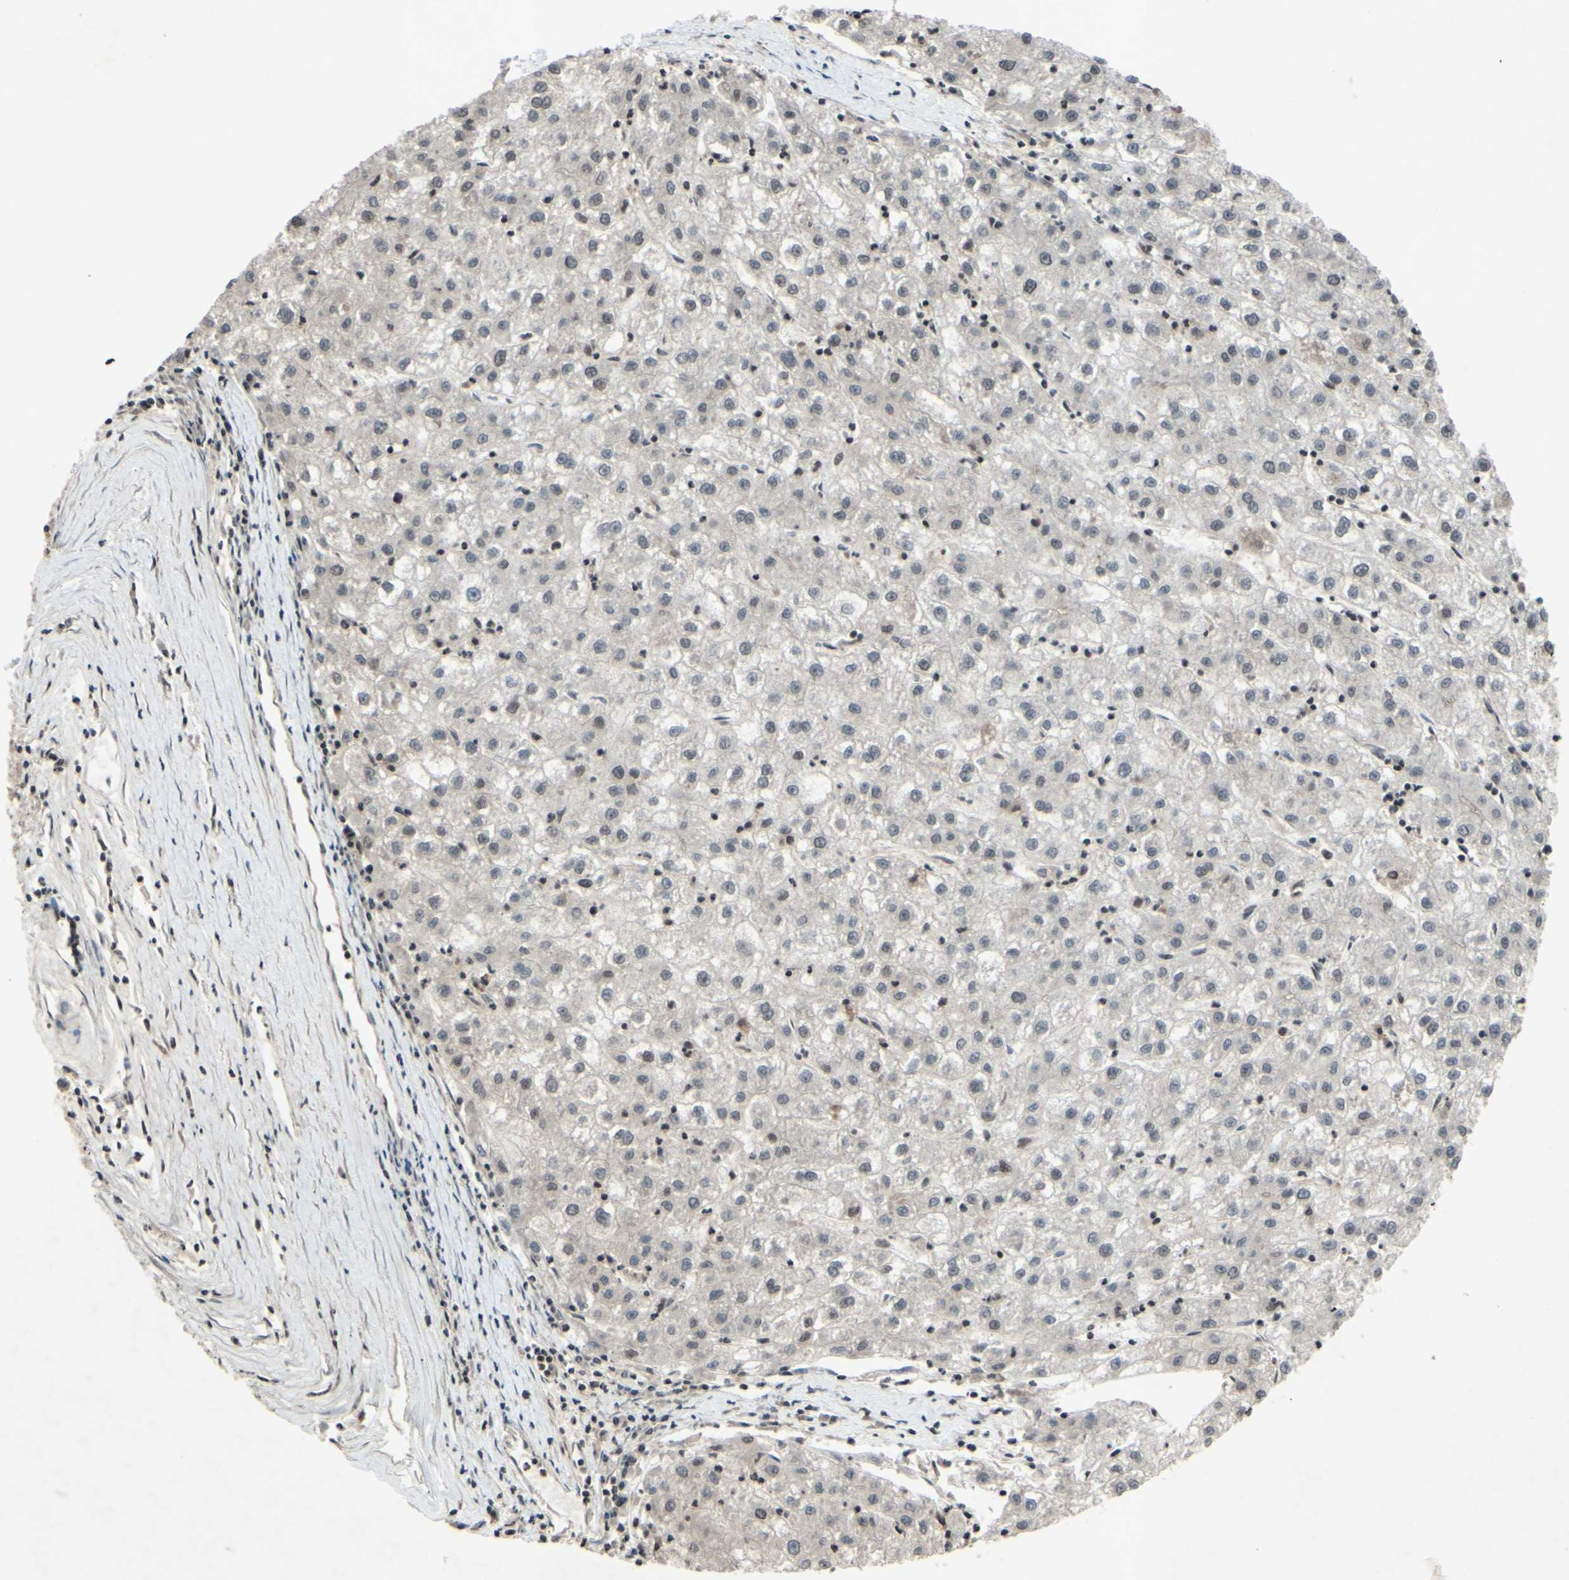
{"staining": {"intensity": "weak", "quantity": "<25%", "location": "nuclear"}, "tissue": "liver cancer", "cell_type": "Tumor cells", "image_type": "cancer", "snomed": [{"axis": "morphology", "description": "Carcinoma, Hepatocellular, NOS"}, {"axis": "topography", "description": "Liver"}], "caption": "Photomicrograph shows no significant protein expression in tumor cells of liver hepatocellular carcinoma. (DAB (3,3'-diaminobenzidine) IHC with hematoxylin counter stain).", "gene": "SNW1", "patient": {"sex": "male", "age": 72}}